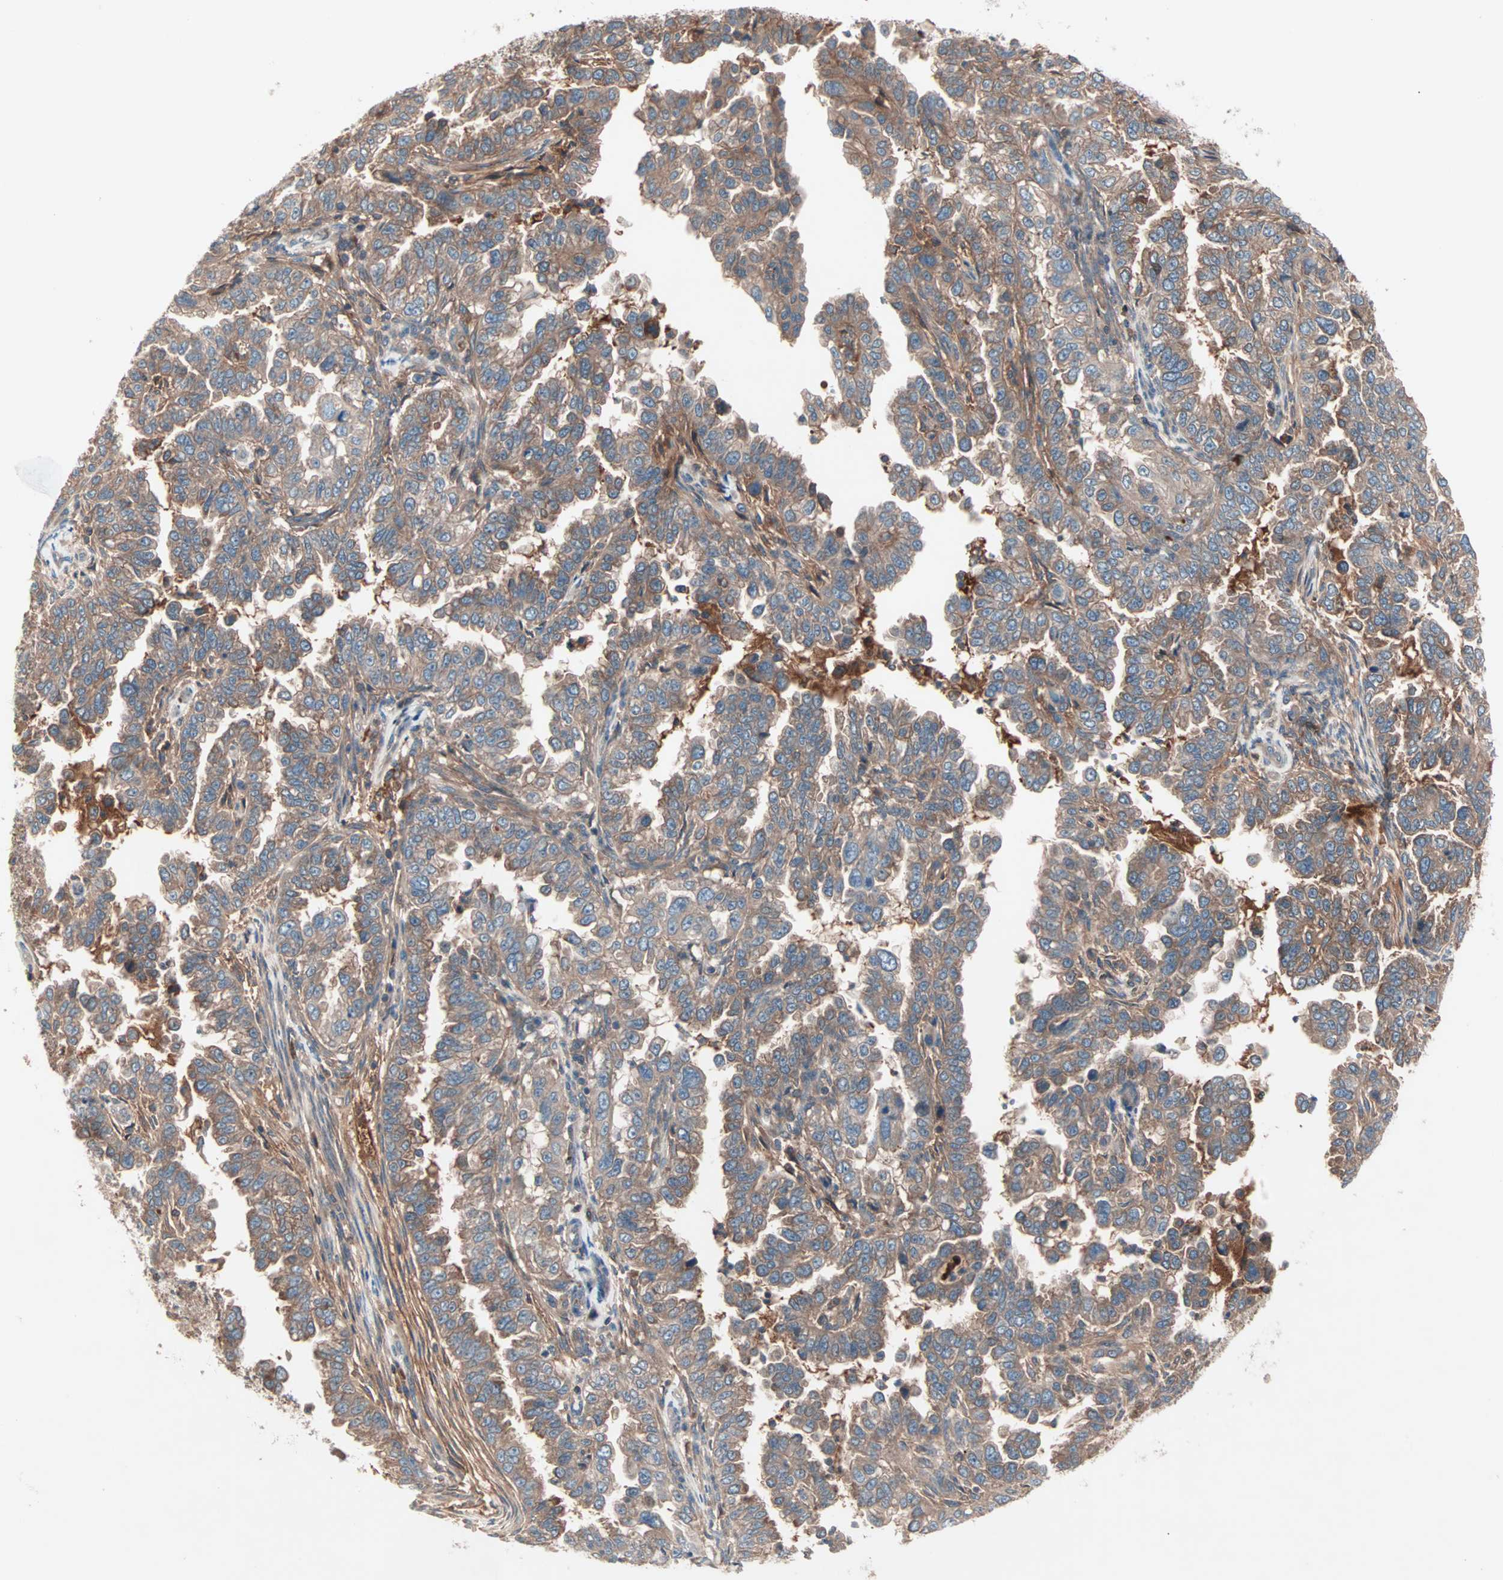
{"staining": {"intensity": "moderate", "quantity": ">75%", "location": "cytoplasmic/membranous"}, "tissue": "endometrial cancer", "cell_type": "Tumor cells", "image_type": "cancer", "snomed": [{"axis": "morphology", "description": "Adenocarcinoma, NOS"}, {"axis": "topography", "description": "Endometrium"}], "caption": "A medium amount of moderate cytoplasmic/membranous positivity is seen in about >75% of tumor cells in adenocarcinoma (endometrial) tissue.", "gene": "CAD", "patient": {"sex": "female", "age": 85}}